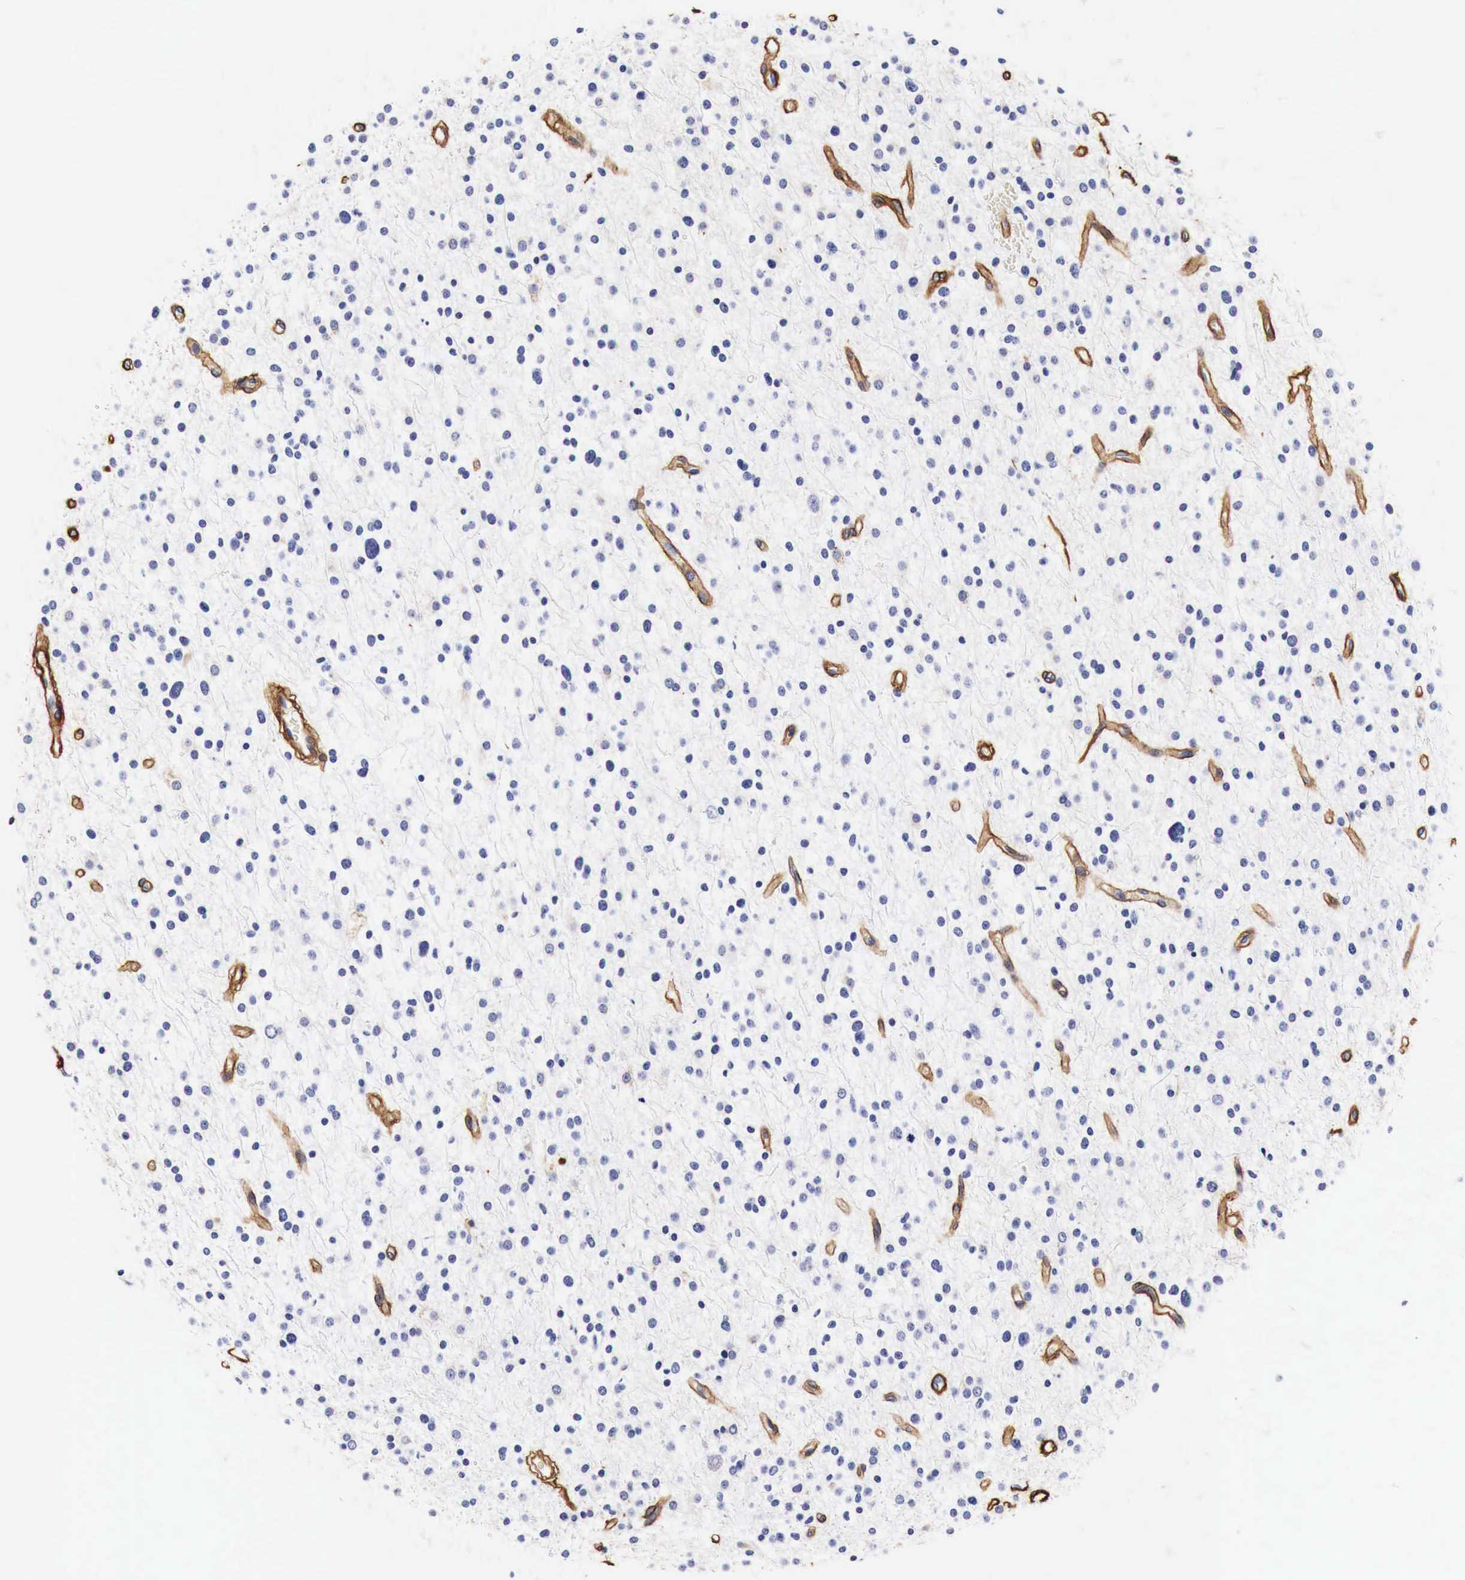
{"staining": {"intensity": "negative", "quantity": "none", "location": "none"}, "tissue": "glioma", "cell_type": "Tumor cells", "image_type": "cancer", "snomed": [{"axis": "morphology", "description": "Glioma, malignant, Low grade"}, {"axis": "topography", "description": "Brain"}], "caption": "An immunohistochemistry (IHC) micrograph of low-grade glioma (malignant) is shown. There is no staining in tumor cells of low-grade glioma (malignant). (Brightfield microscopy of DAB IHC at high magnification).", "gene": "LAMB2", "patient": {"sex": "female", "age": 36}}